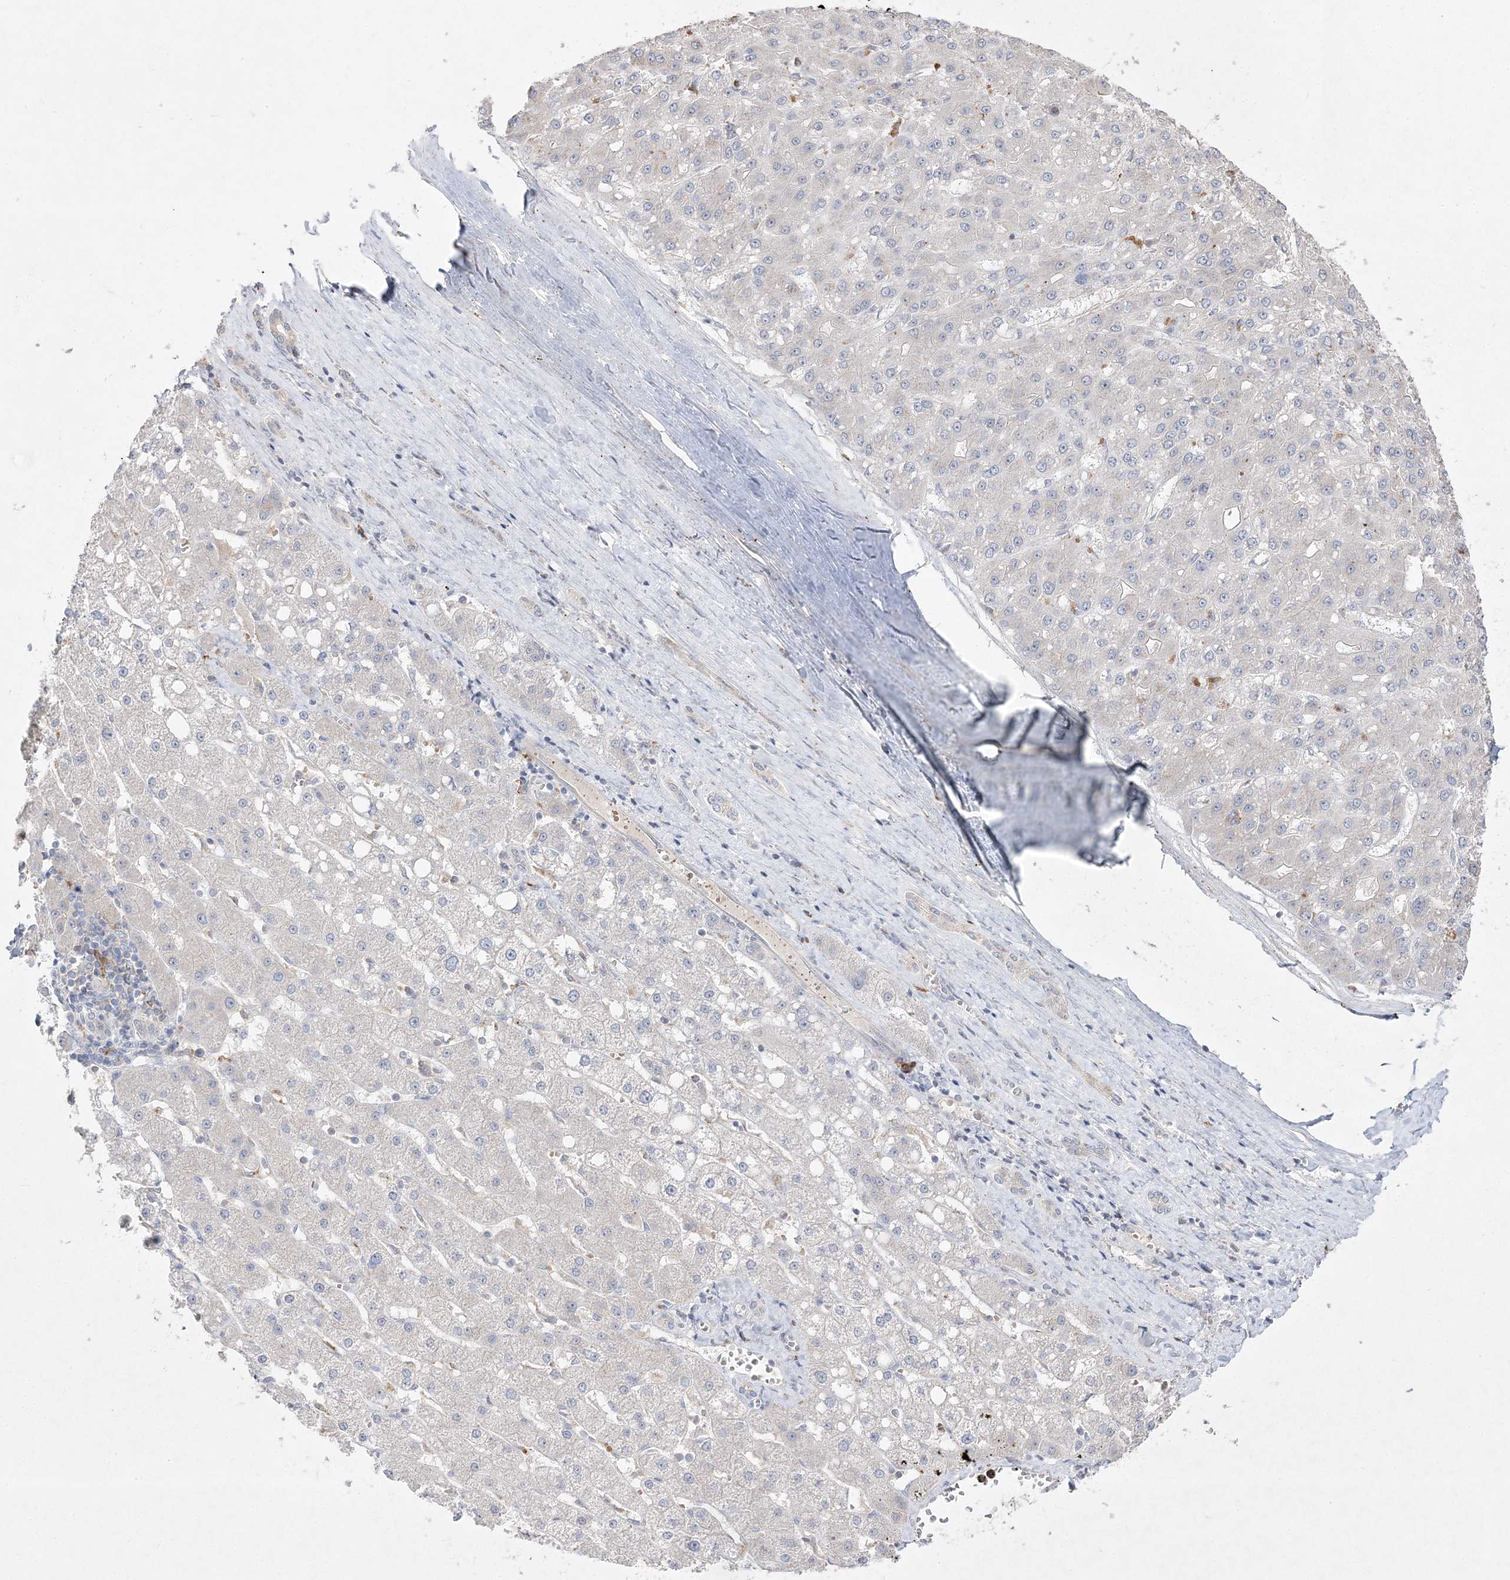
{"staining": {"intensity": "negative", "quantity": "none", "location": "none"}, "tissue": "liver cancer", "cell_type": "Tumor cells", "image_type": "cancer", "snomed": [{"axis": "morphology", "description": "Carcinoma, Hepatocellular, NOS"}, {"axis": "topography", "description": "Liver"}], "caption": "Human liver cancer stained for a protein using immunohistochemistry displays no staining in tumor cells.", "gene": "CLNK", "patient": {"sex": "male", "age": 67}}